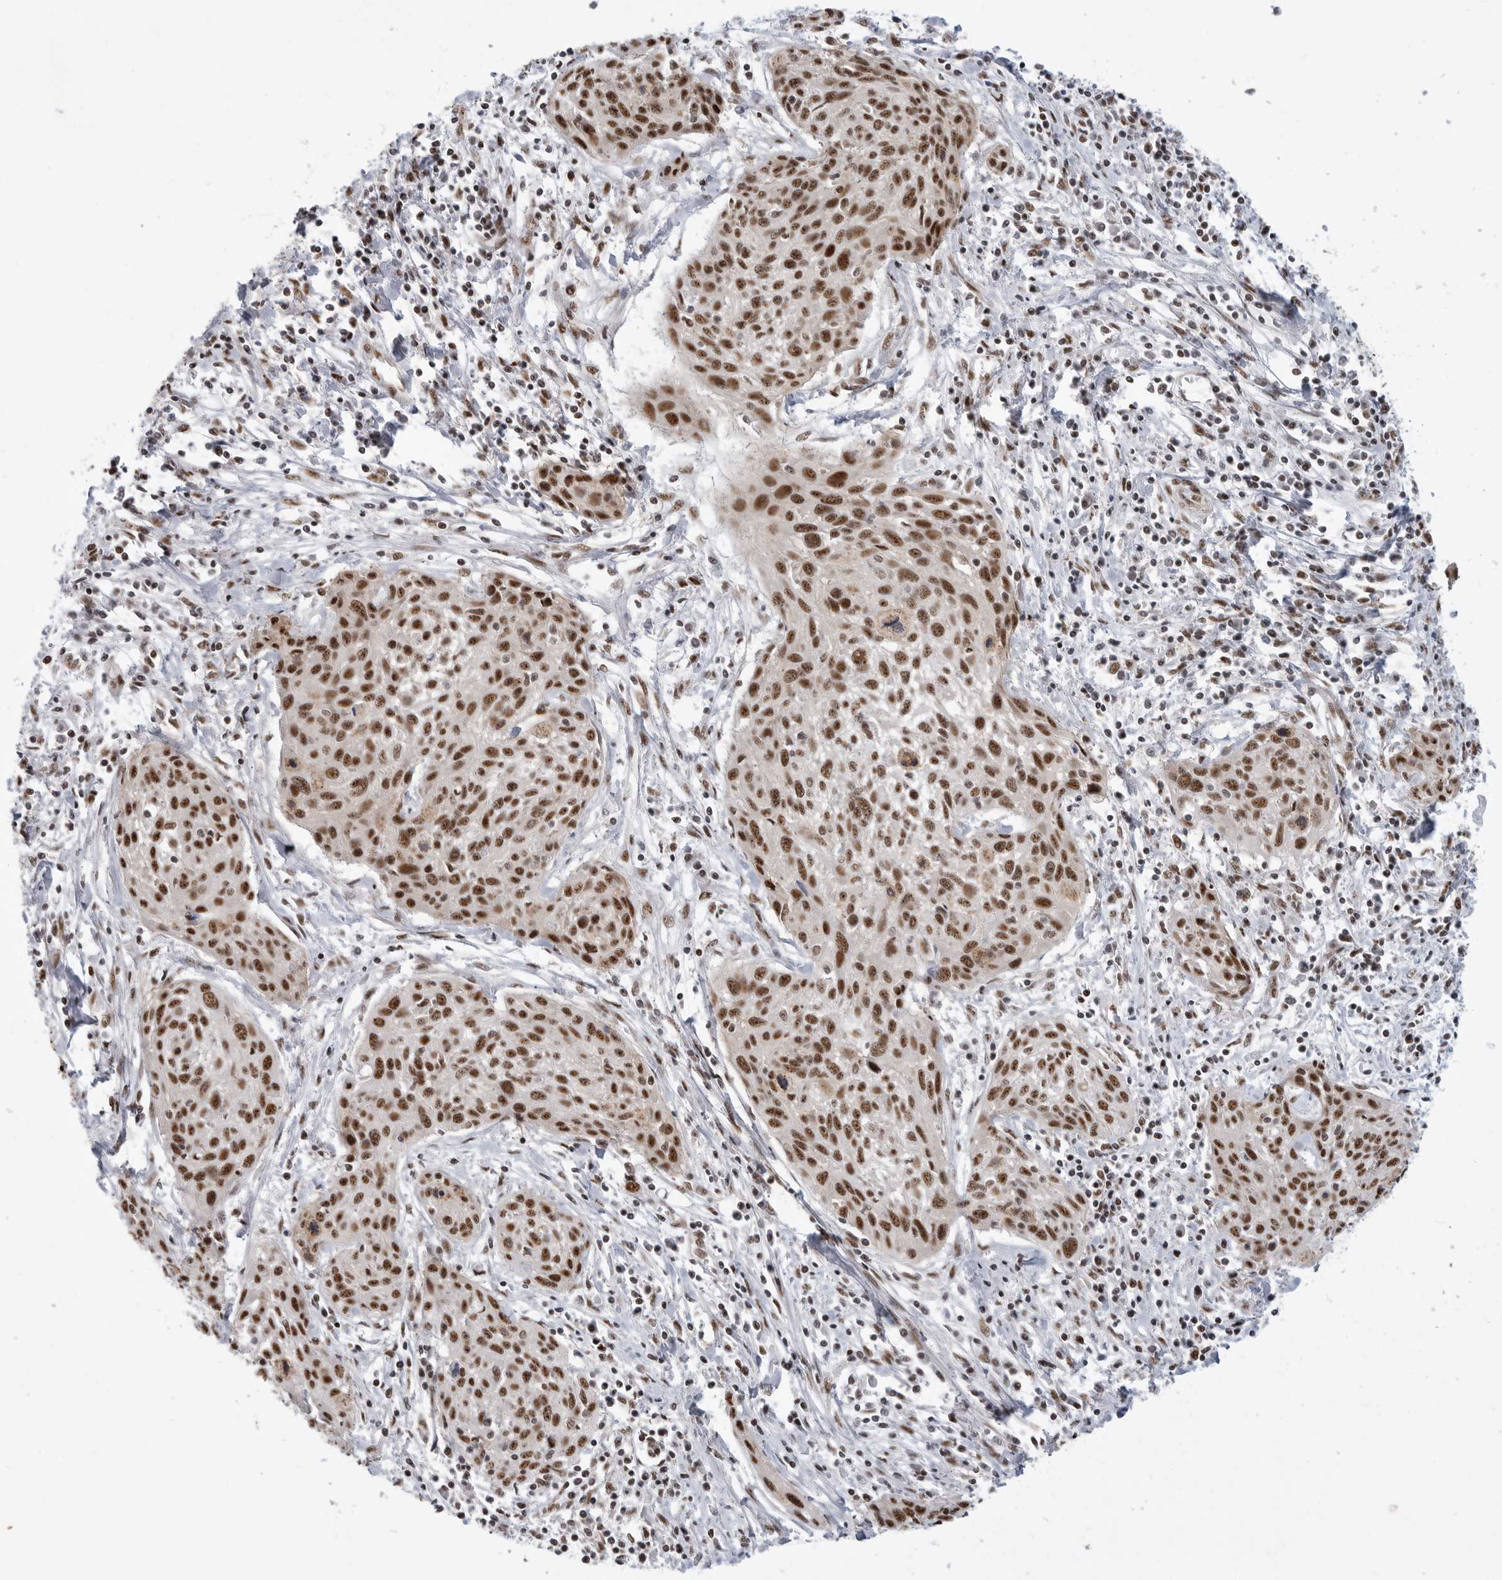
{"staining": {"intensity": "strong", "quantity": ">75%", "location": "nuclear"}, "tissue": "cervical cancer", "cell_type": "Tumor cells", "image_type": "cancer", "snomed": [{"axis": "morphology", "description": "Squamous cell carcinoma, NOS"}, {"axis": "topography", "description": "Cervix"}], "caption": "Immunohistochemical staining of squamous cell carcinoma (cervical) demonstrates high levels of strong nuclear expression in approximately >75% of tumor cells.", "gene": "GPATCH2", "patient": {"sex": "female", "age": 51}}